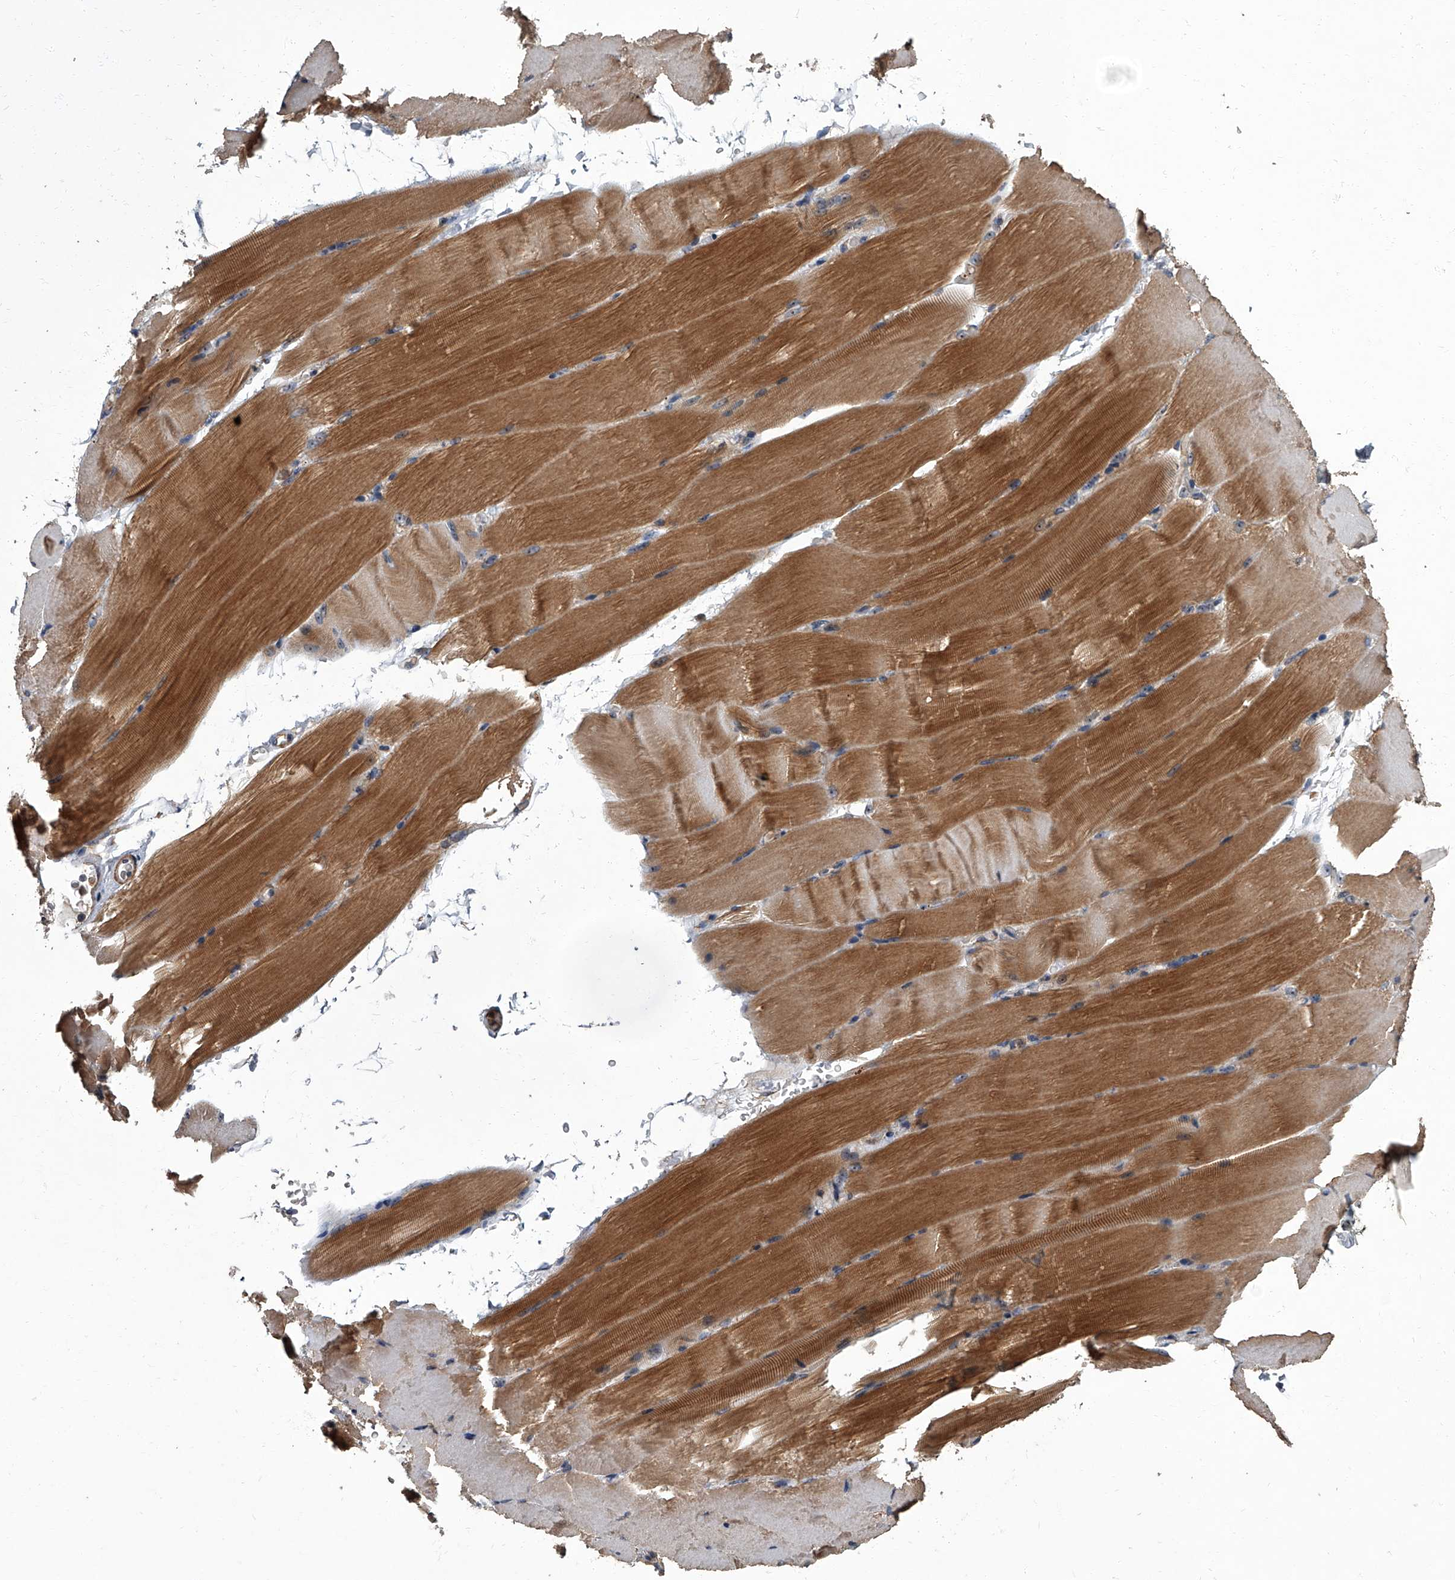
{"staining": {"intensity": "moderate", "quantity": ">75%", "location": "cytoplasmic/membranous"}, "tissue": "skeletal muscle", "cell_type": "Myocytes", "image_type": "normal", "snomed": [{"axis": "morphology", "description": "Normal tissue, NOS"}, {"axis": "topography", "description": "Skeletal muscle"}, {"axis": "topography", "description": "Parathyroid gland"}], "caption": "Protein expression analysis of benign human skeletal muscle reveals moderate cytoplasmic/membranous positivity in approximately >75% of myocytes.", "gene": "SIRT4", "patient": {"sex": "female", "age": 37}}